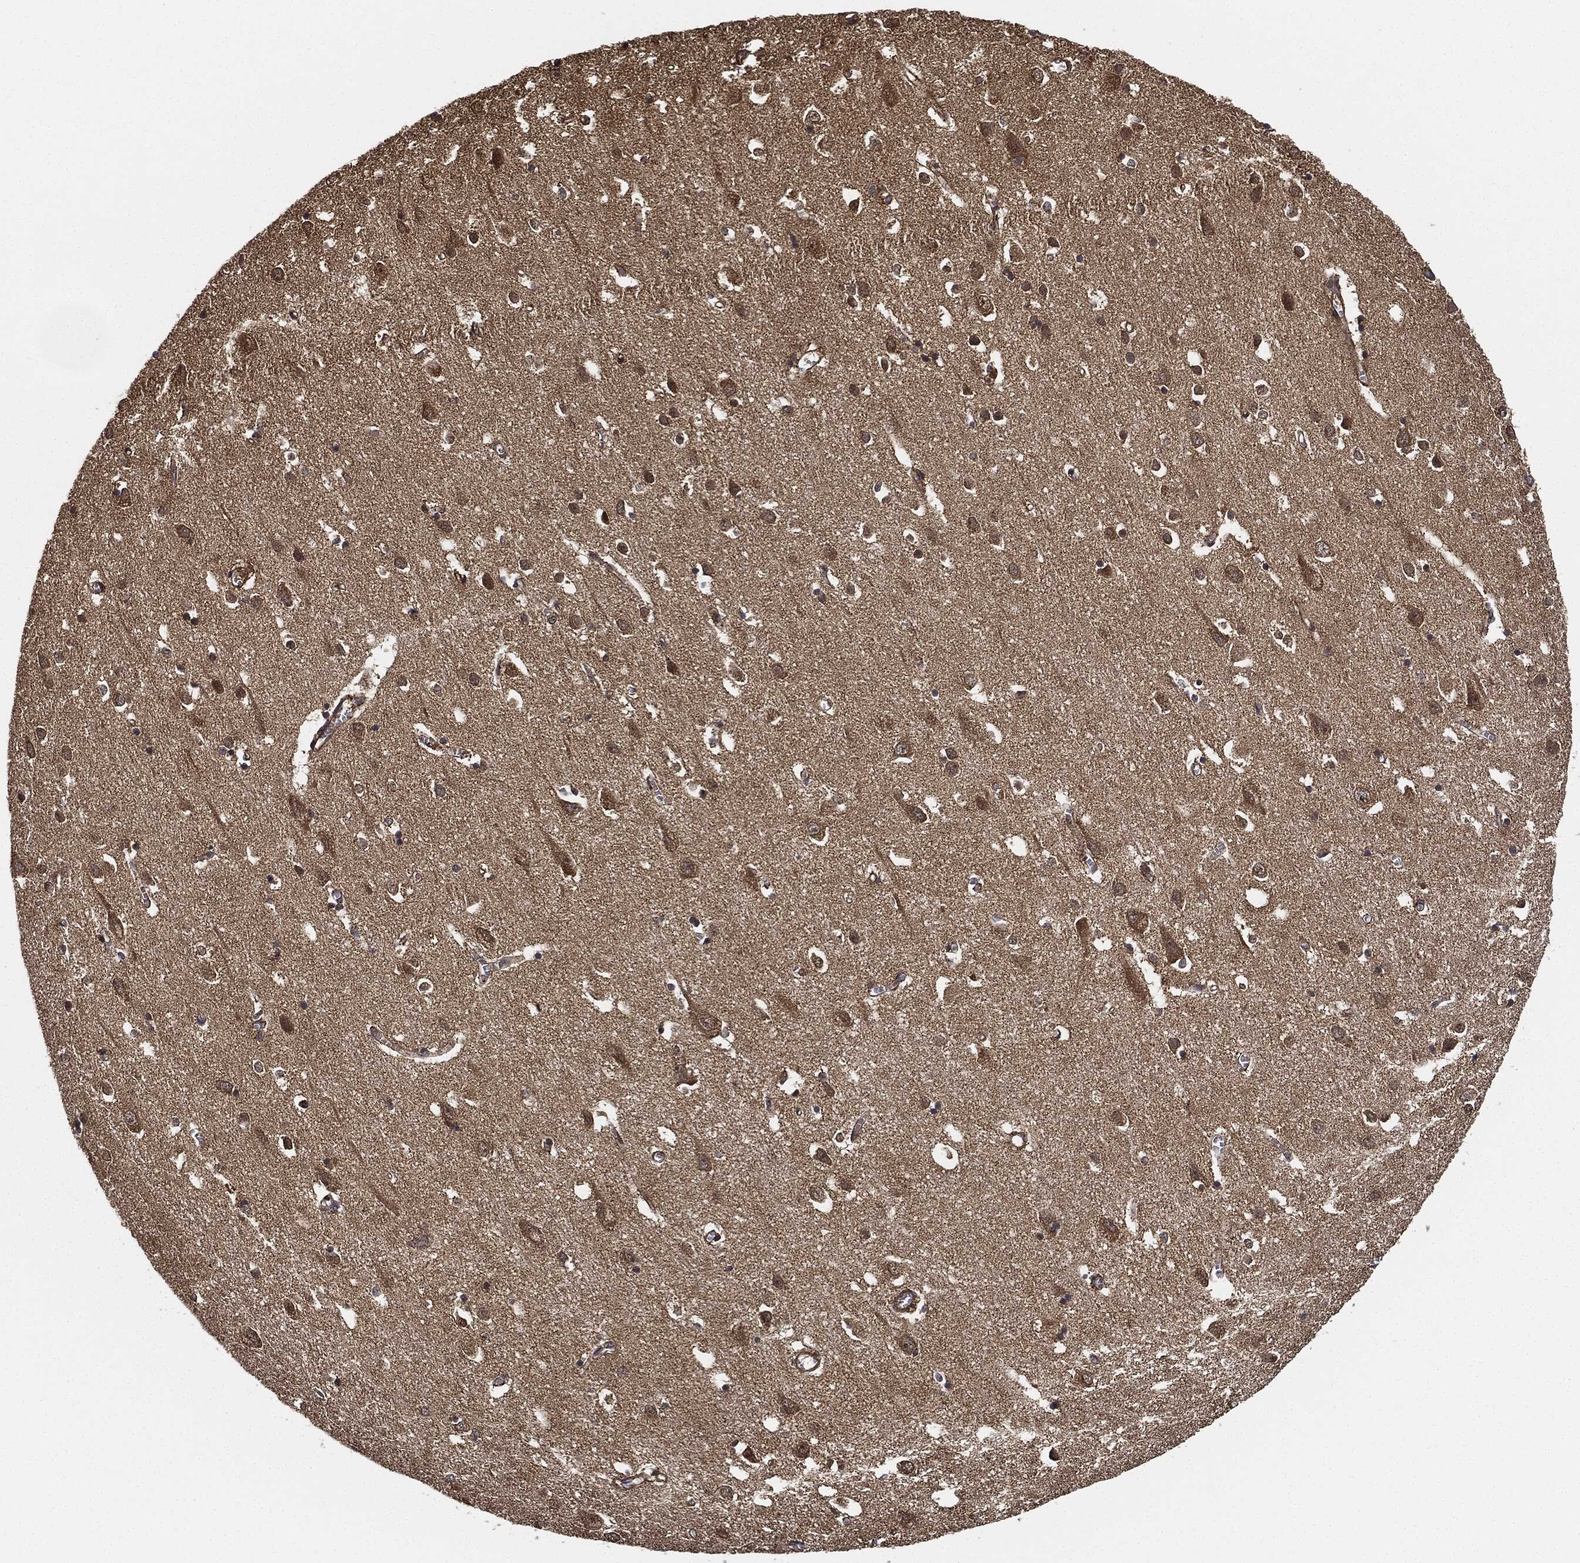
{"staining": {"intensity": "negative", "quantity": "none", "location": "none"}, "tissue": "cerebral cortex", "cell_type": "Endothelial cells", "image_type": "normal", "snomed": [{"axis": "morphology", "description": "Normal tissue, NOS"}, {"axis": "topography", "description": "Cerebral cortex"}], "caption": "The image displays no significant positivity in endothelial cells of cerebral cortex.", "gene": "CEP290", "patient": {"sex": "male", "age": 70}}